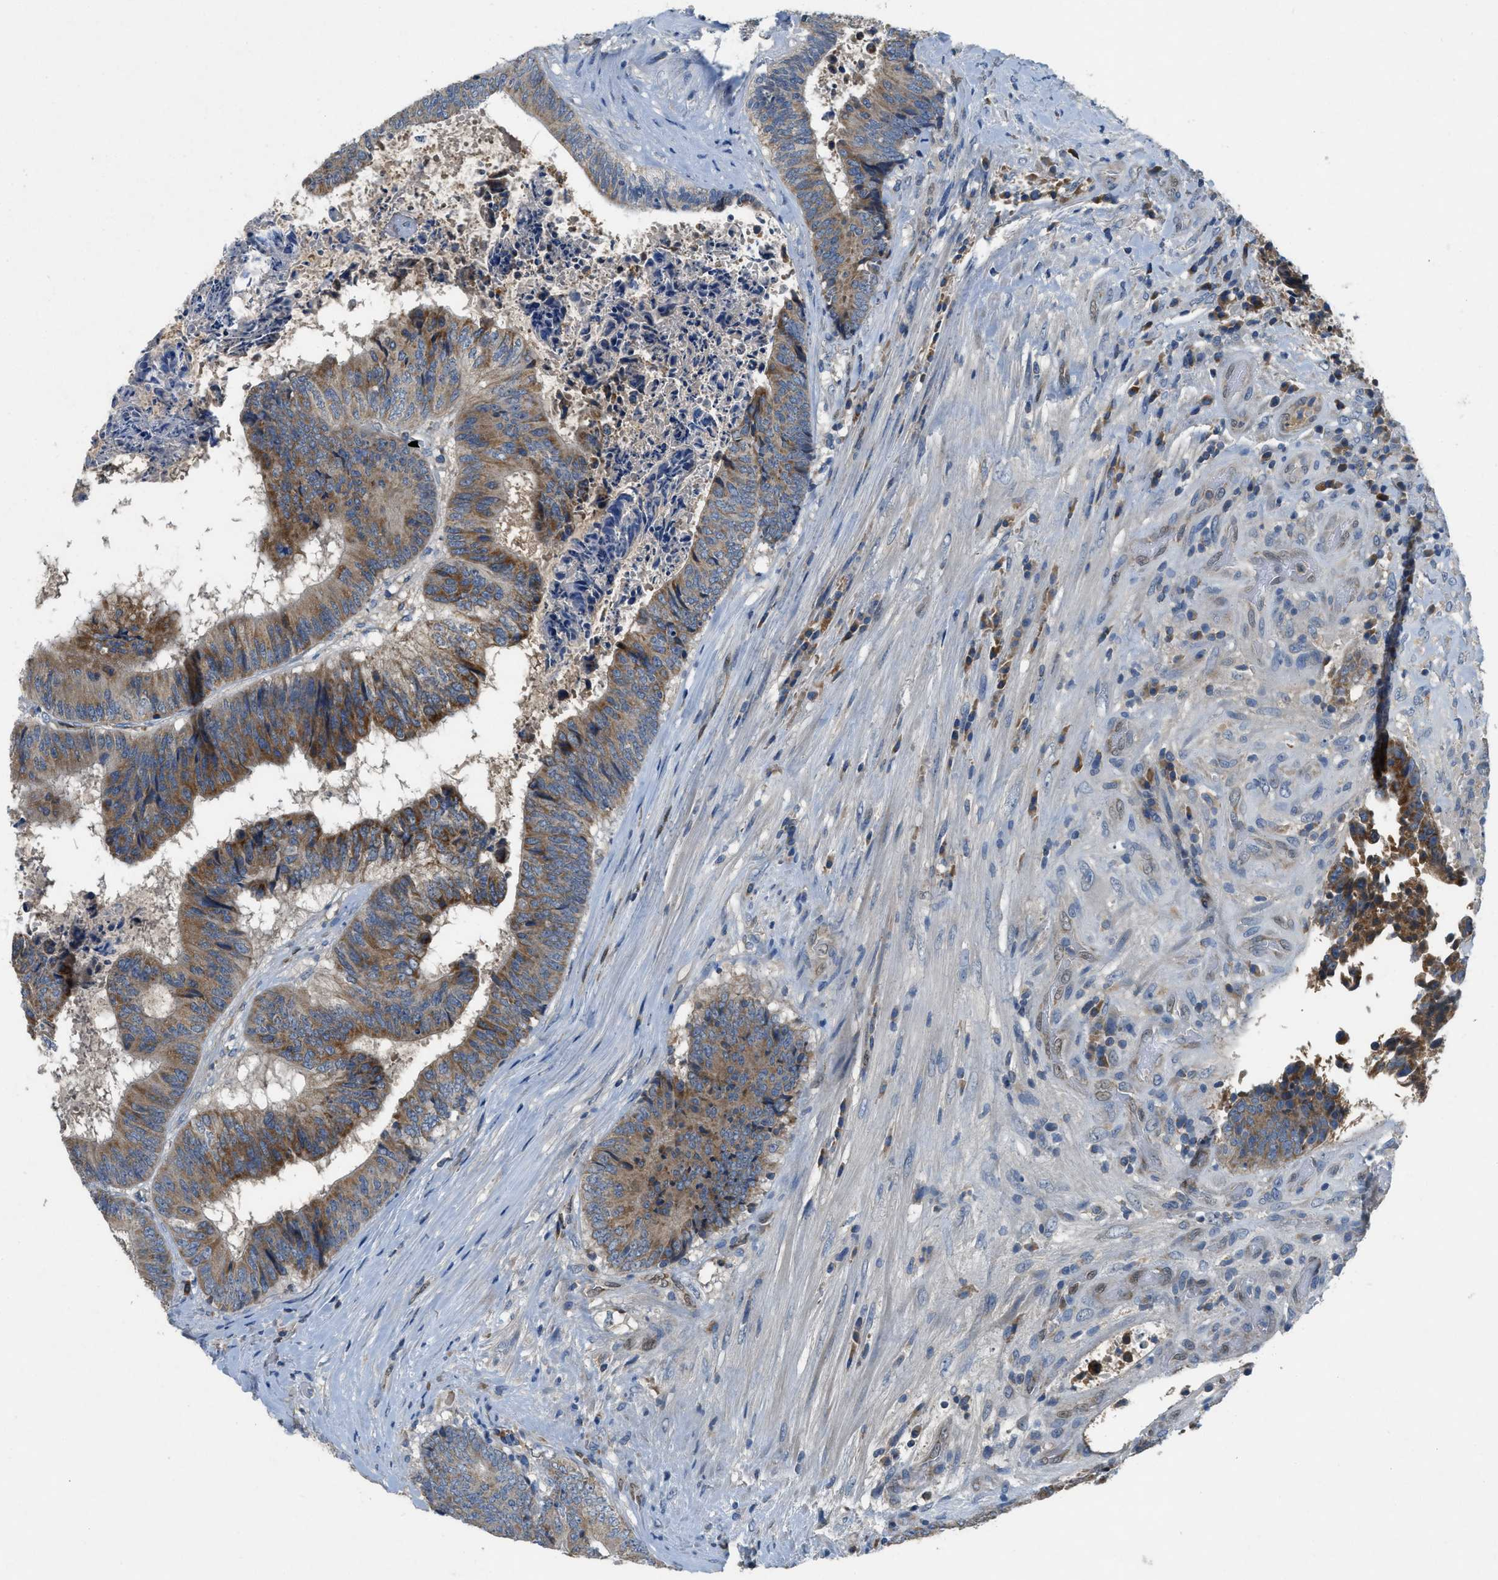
{"staining": {"intensity": "moderate", "quantity": ">75%", "location": "cytoplasmic/membranous"}, "tissue": "colorectal cancer", "cell_type": "Tumor cells", "image_type": "cancer", "snomed": [{"axis": "morphology", "description": "Adenocarcinoma, NOS"}, {"axis": "topography", "description": "Rectum"}], "caption": "Immunohistochemistry (DAB) staining of human colorectal adenocarcinoma displays moderate cytoplasmic/membranous protein staining in about >75% of tumor cells.", "gene": "PNKD", "patient": {"sex": "male", "age": 72}}